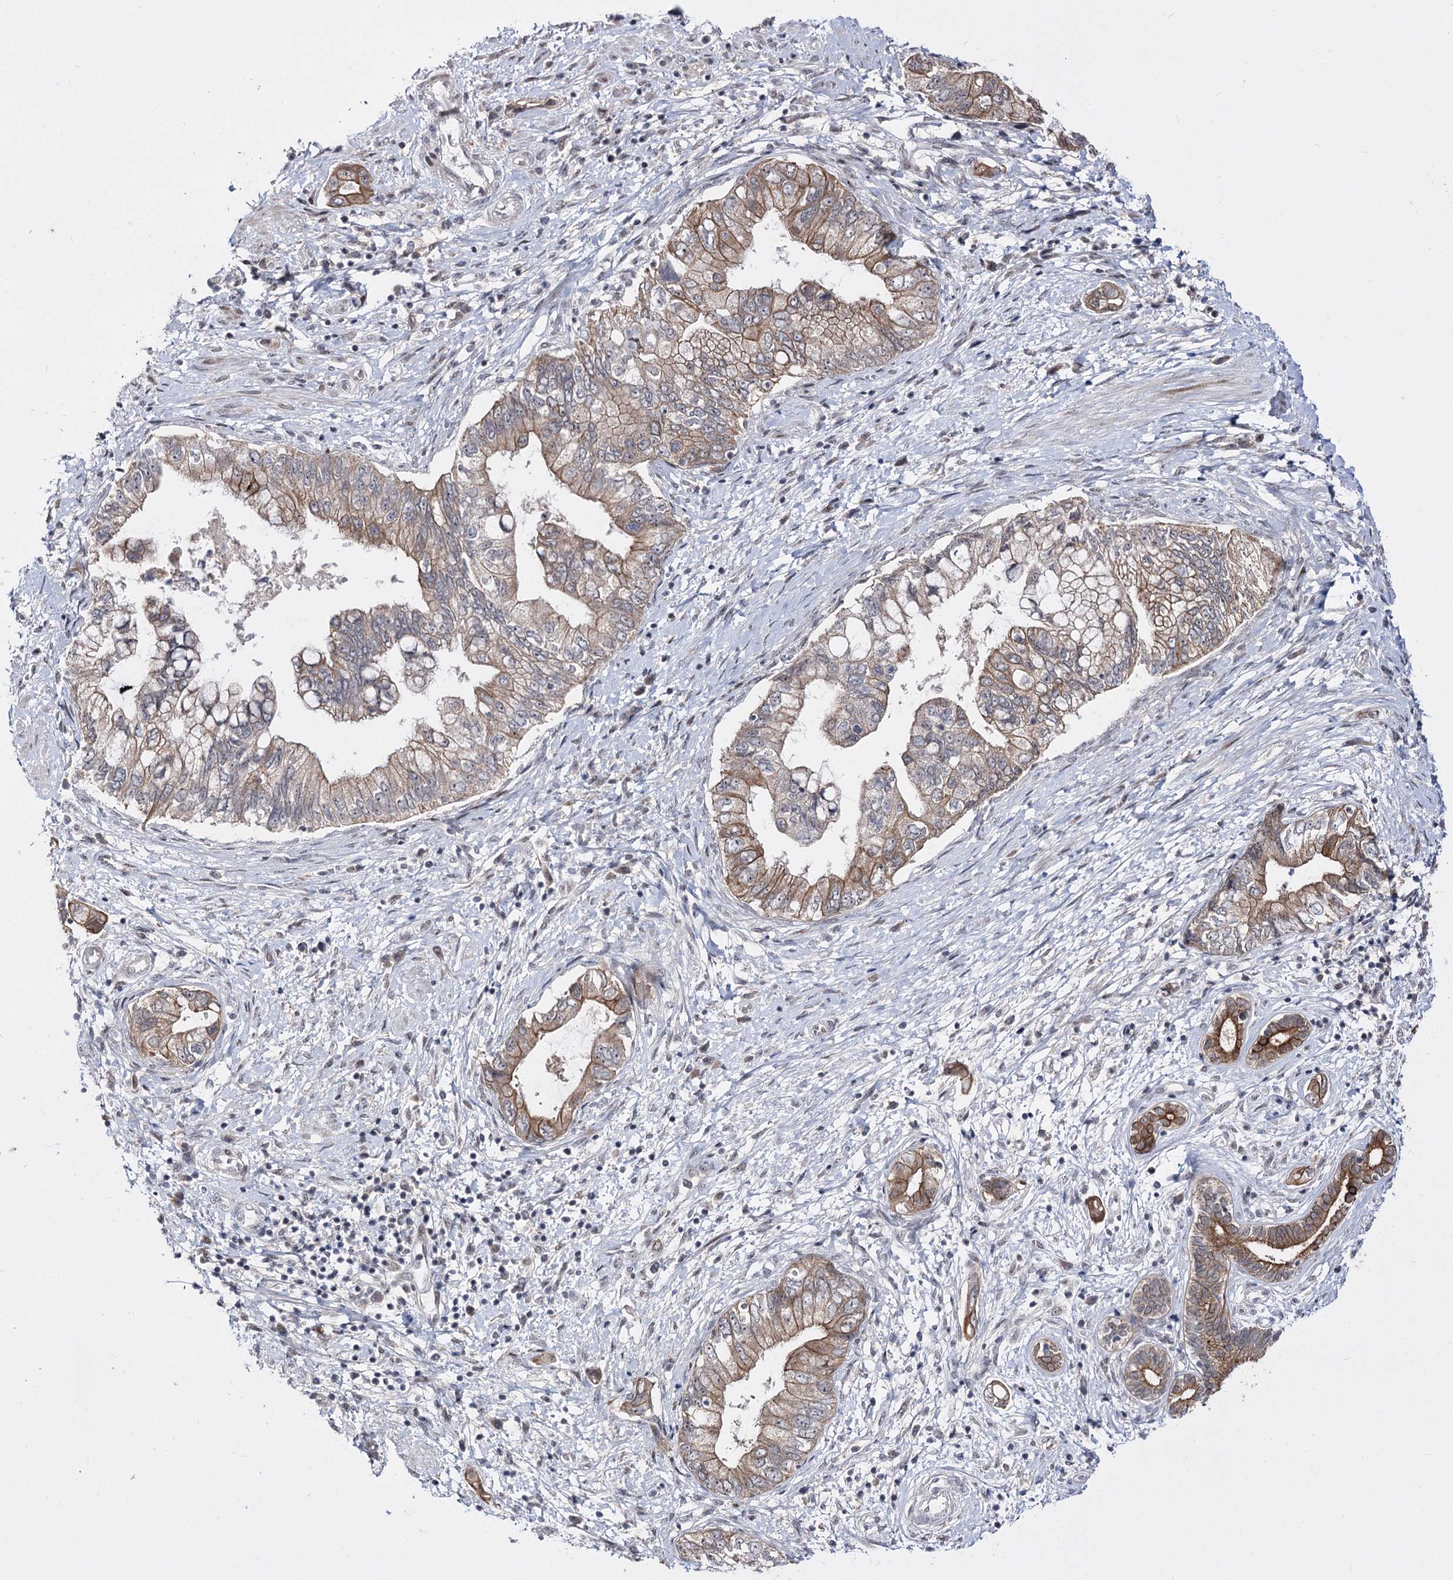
{"staining": {"intensity": "moderate", "quantity": ">75%", "location": "cytoplasmic/membranous"}, "tissue": "pancreatic cancer", "cell_type": "Tumor cells", "image_type": "cancer", "snomed": [{"axis": "morphology", "description": "Adenocarcinoma, NOS"}, {"axis": "topography", "description": "Pancreas"}], "caption": "The photomicrograph demonstrates staining of pancreatic cancer (adenocarcinoma), revealing moderate cytoplasmic/membranous protein expression (brown color) within tumor cells.", "gene": "STOX1", "patient": {"sex": "female", "age": 73}}